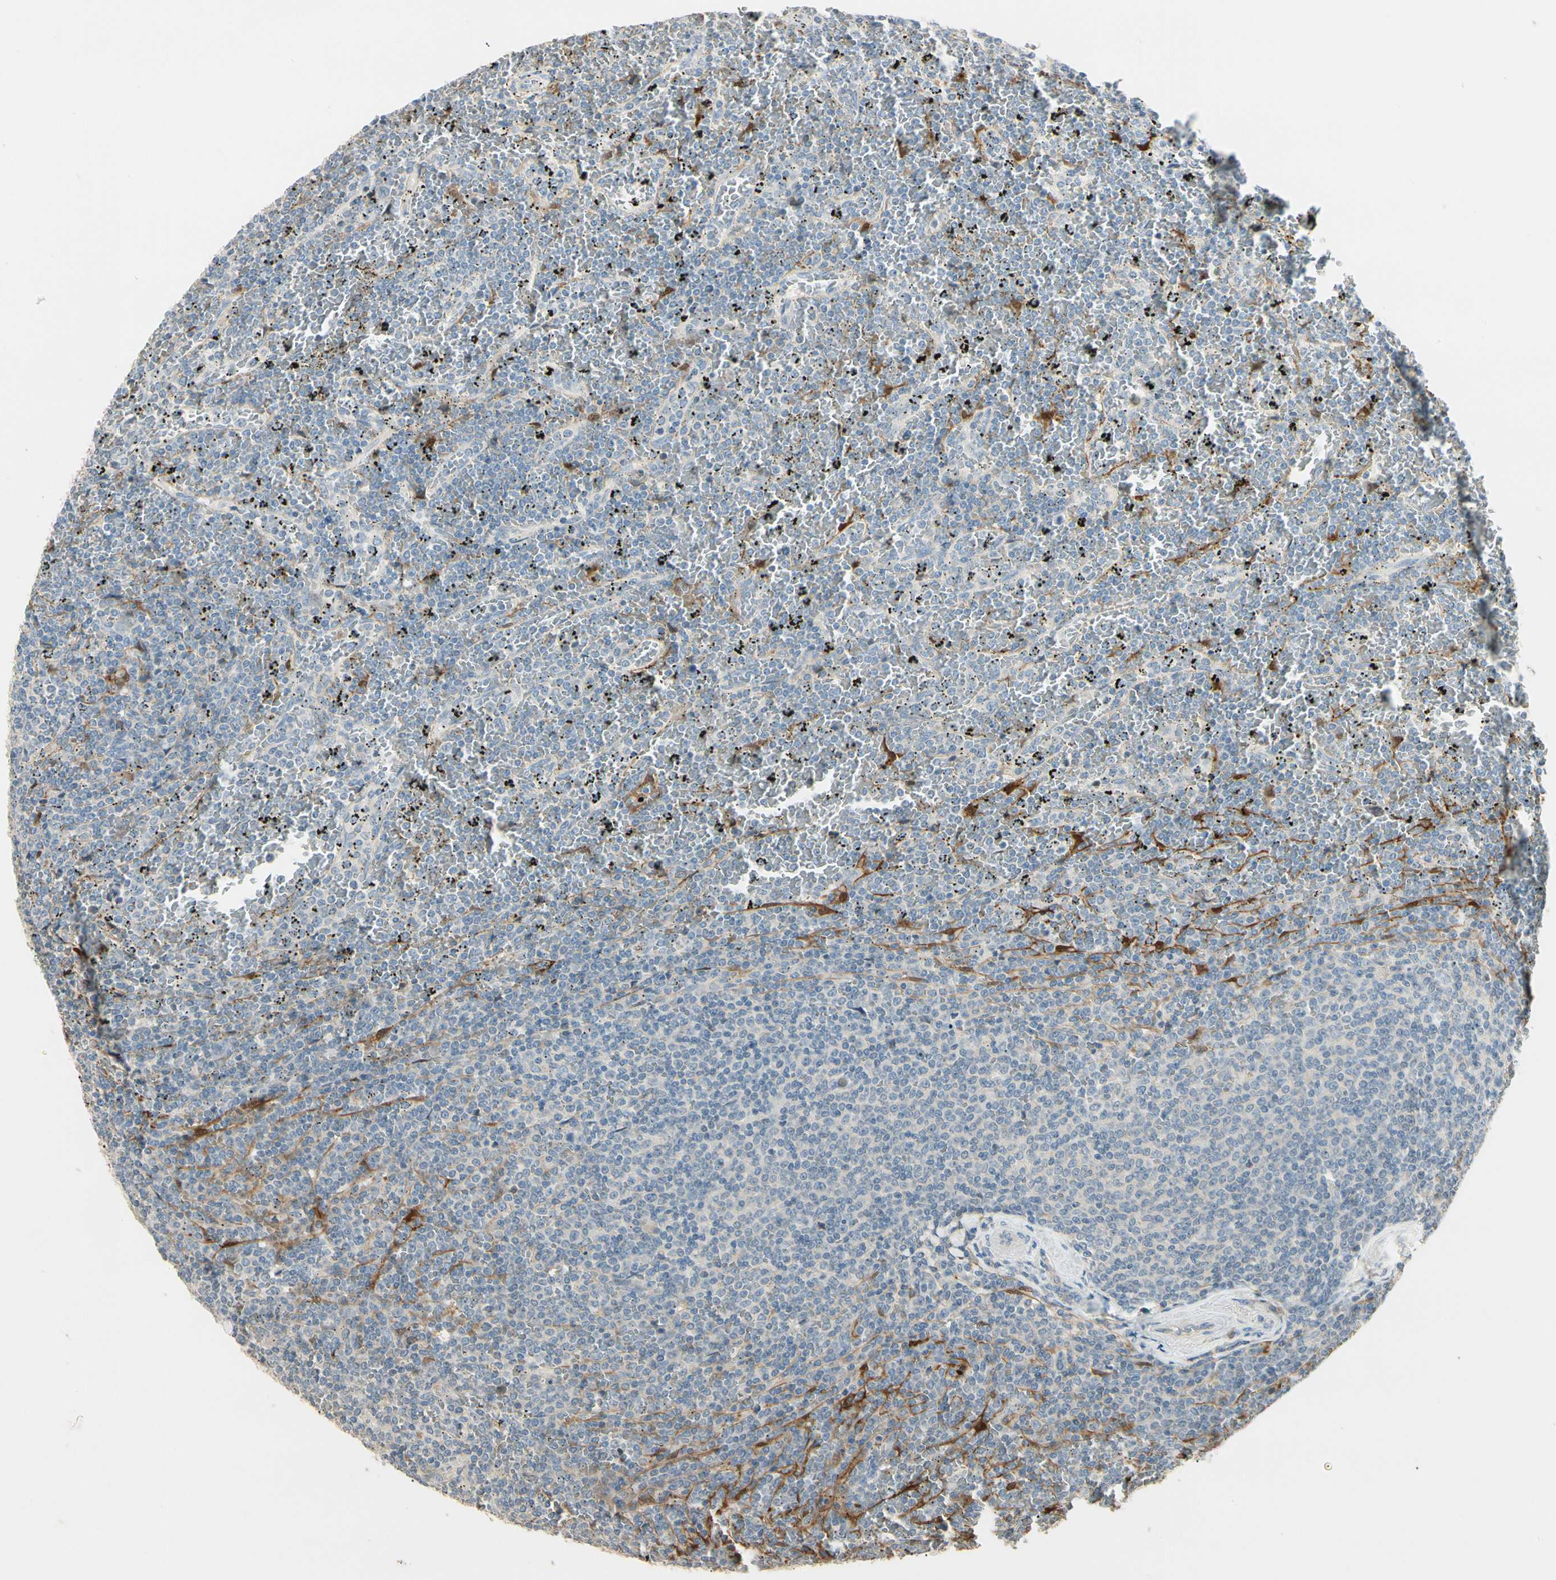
{"staining": {"intensity": "negative", "quantity": "none", "location": "none"}, "tissue": "lymphoma", "cell_type": "Tumor cells", "image_type": "cancer", "snomed": [{"axis": "morphology", "description": "Malignant lymphoma, non-Hodgkin's type, Low grade"}, {"axis": "topography", "description": "Spleen"}], "caption": "Immunohistochemical staining of lymphoma reveals no significant positivity in tumor cells.", "gene": "GNE", "patient": {"sex": "female", "age": 77}}